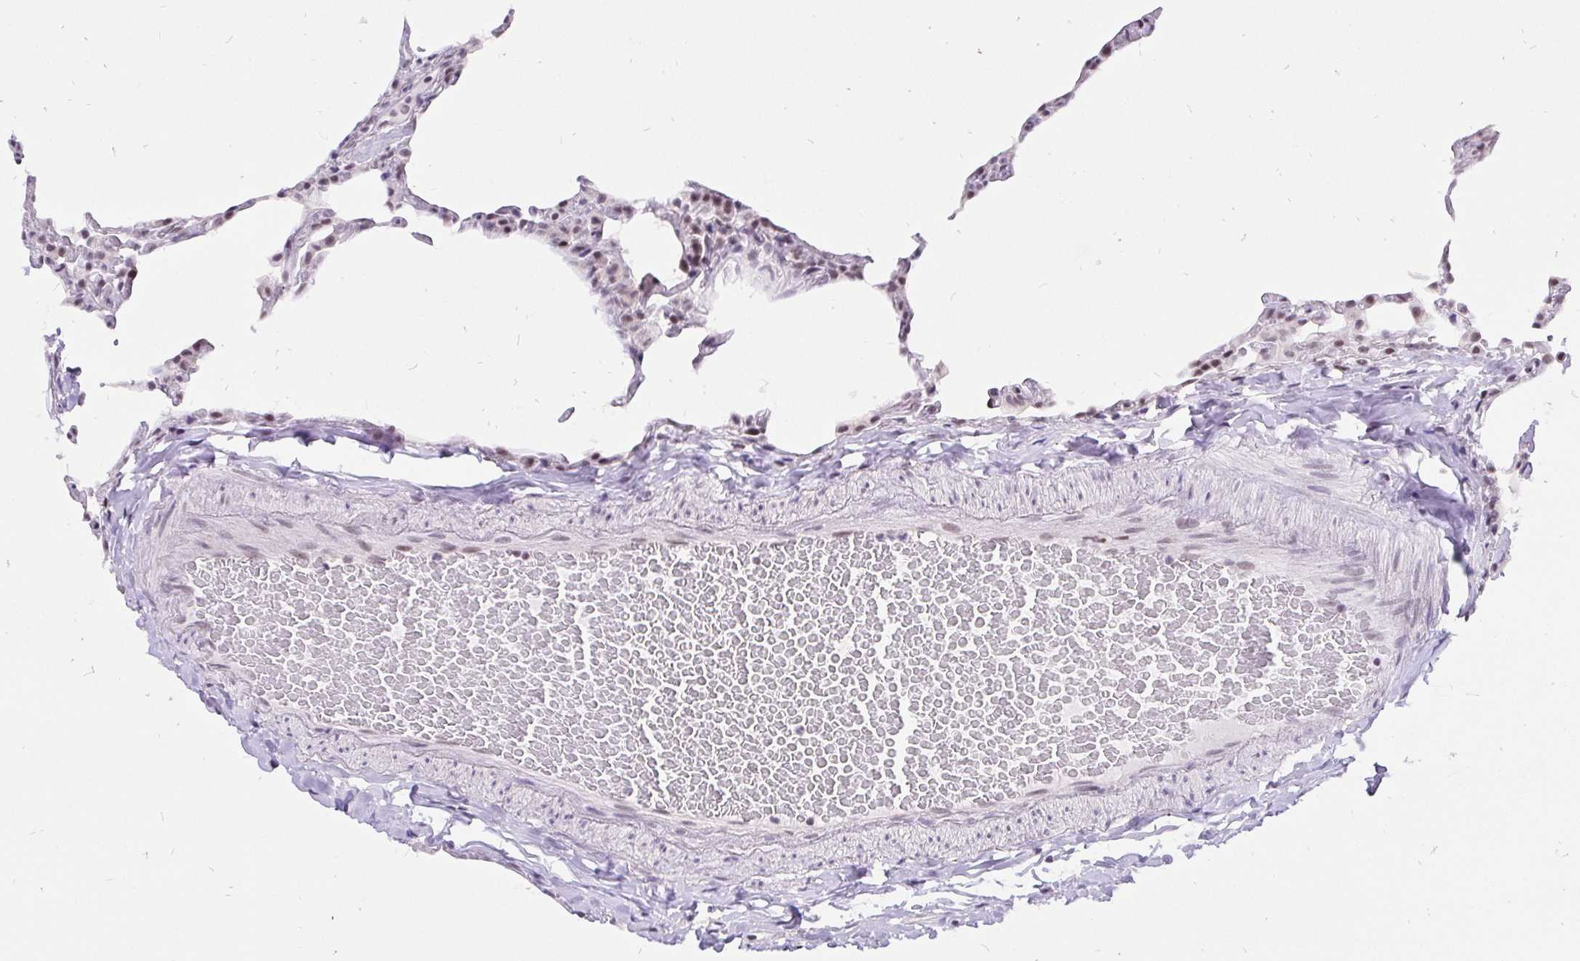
{"staining": {"intensity": "weak", "quantity": "25%-75%", "location": "nuclear"}, "tissue": "lung", "cell_type": "Alveolar cells", "image_type": "normal", "snomed": [{"axis": "morphology", "description": "Normal tissue, NOS"}, {"axis": "topography", "description": "Lung"}], "caption": "IHC histopathology image of normal lung: lung stained using immunohistochemistry (IHC) displays low levels of weak protein expression localized specifically in the nuclear of alveolar cells, appearing as a nuclear brown color.", "gene": "ZNF860", "patient": {"sex": "female", "age": 57}}